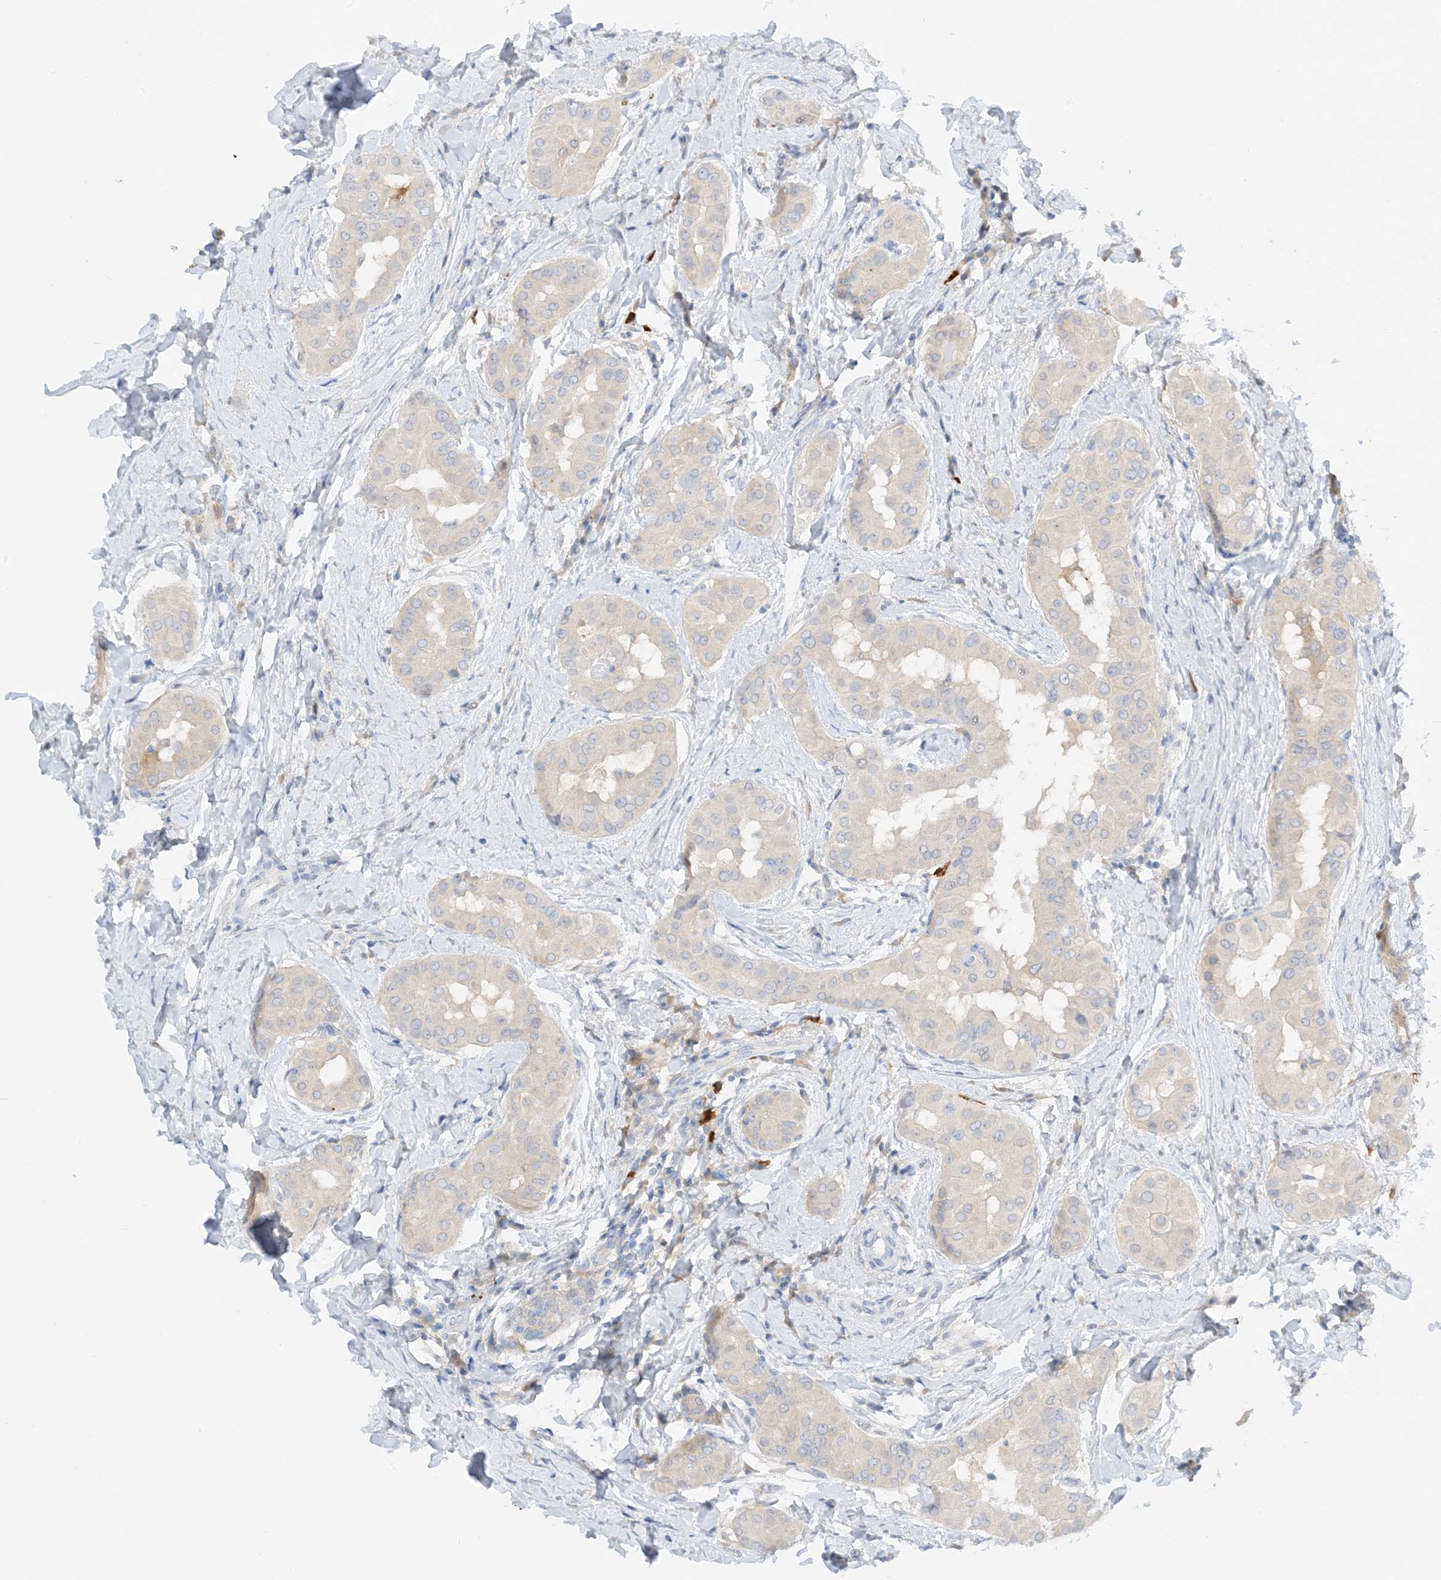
{"staining": {"intensity": "negative", "quantity": "none", "location": "none"}, "tissue": "thyroid cancer", "cell_type": "Tumor cells", "image_type": "cancer", "snomed": [{"axis": "morphology", "description": "Papillary adenocarcinoma, NOS"}, {"axis": "topography", "description": "Thyroid gland"}], "caption": "DAB immunohistochemical staining of human thyroid papillary adenocarcinoma shows no significant positivity in tumor cells.", "gene": "KIFBP", "patient": {"sex": "male", "age": 33}}